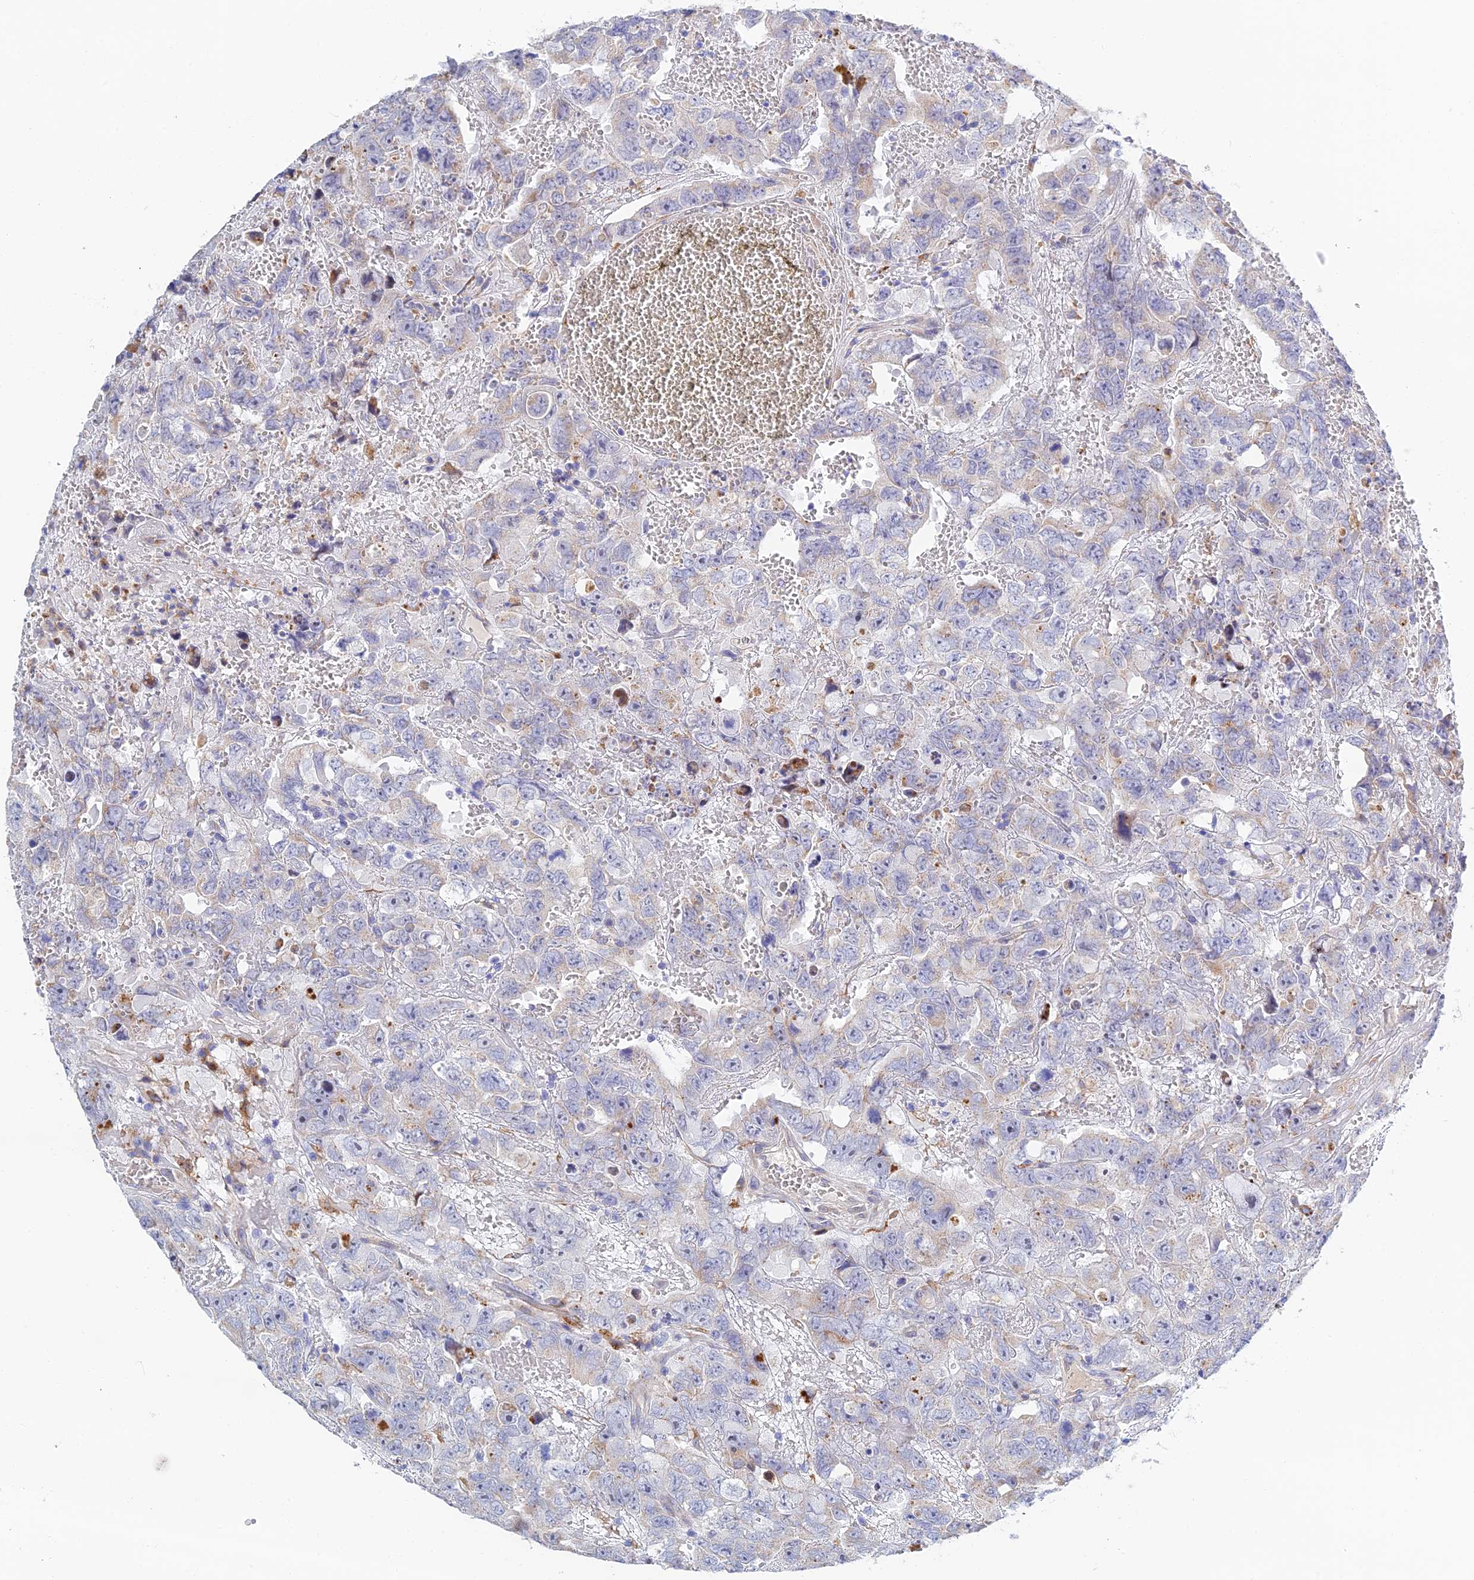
{"staining": {"intensity": "negative", "quantity": "none", "location": "none"}, "tissue": "testis cancer", "cell_type": "Tumor cells", "image_type": "cancer", "snomed": [{"axis": "morphology", "description": "Carcinoma, Embryonal, NOS"}, {"axis": "topography", "description": "Testis"}], "caption": "DAB immunohistochemical staining of embryonal carcinoma (testis) reveals no significant staining in tumor cells. Brightfield microscopy of immunohistochemistry (IHC) stained with DAB (3,3'-diaminobenzidine) (brown) and hematoxylin (blue), captured at high magnification.", "gene": "RPGRIP1L", "patient": {"sex": "male", "age": 45}}